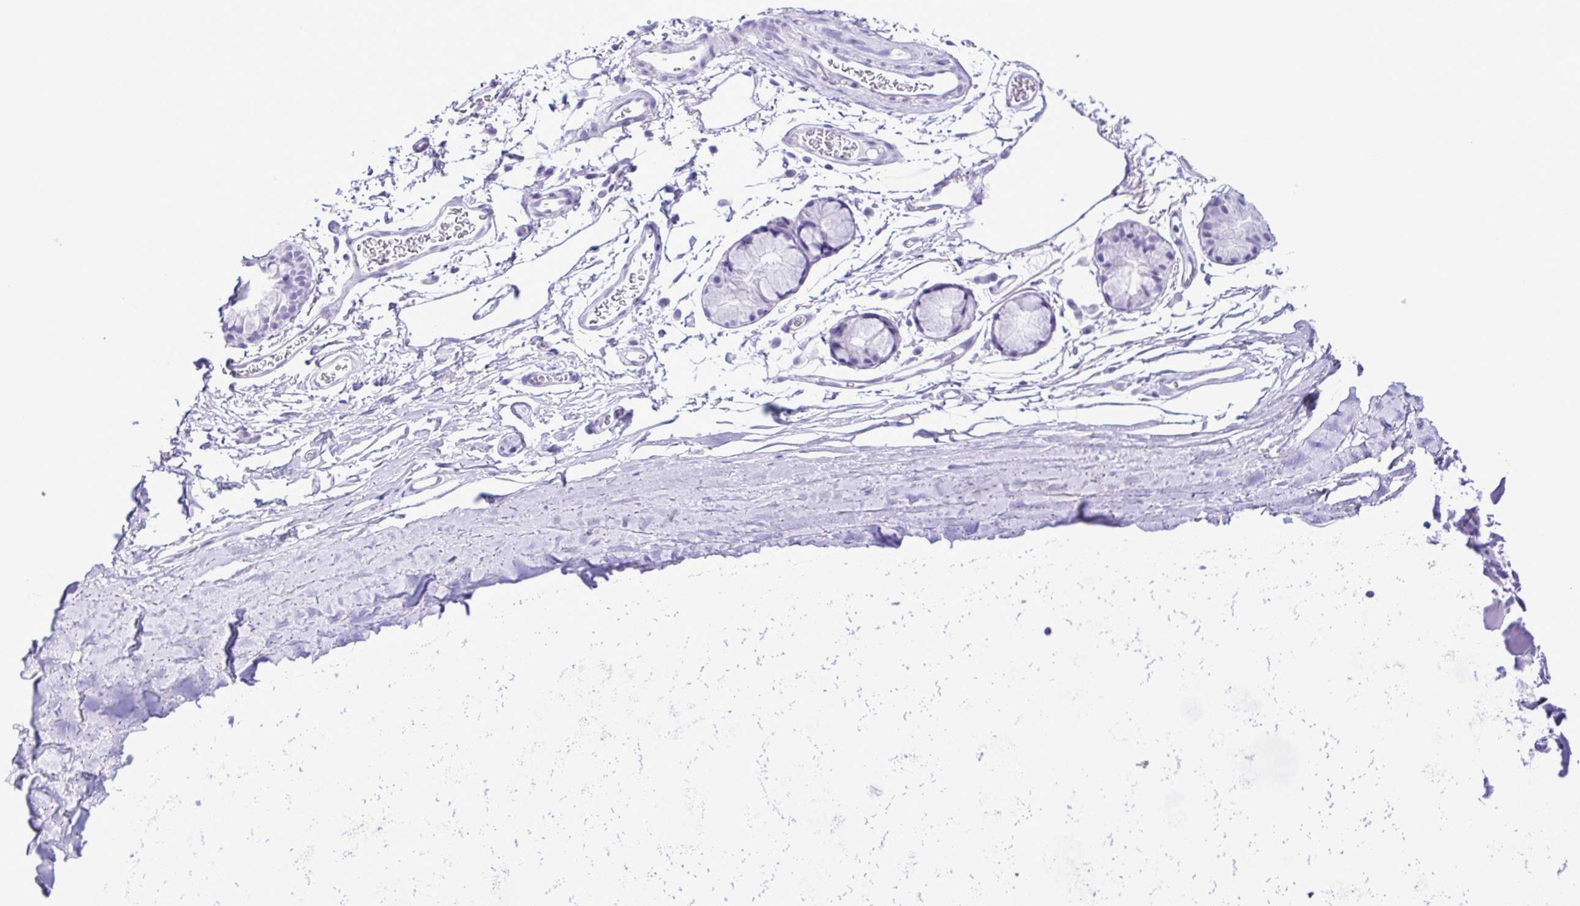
{"staining": {"intensity": "negative", "quantity": "none", "location": "none"}, "tissue": "soft tissue", "cell_type": "Chondrocytes", "image_type": "normal", "snomed": [{"axis": "morphology", "description": "Normal tissue, NOS"}, {"axis": "topography", "description": "Cartilage tissue"}, {"axis": "topography", "description": "Bronchus"}], "caption": "A photomicrograph of human soft tissue is negative for staining in chondrocytes. Nuclei are stained in blue.", "gene": "CASP14", "patient": {"sex": "female", "age": 79}}